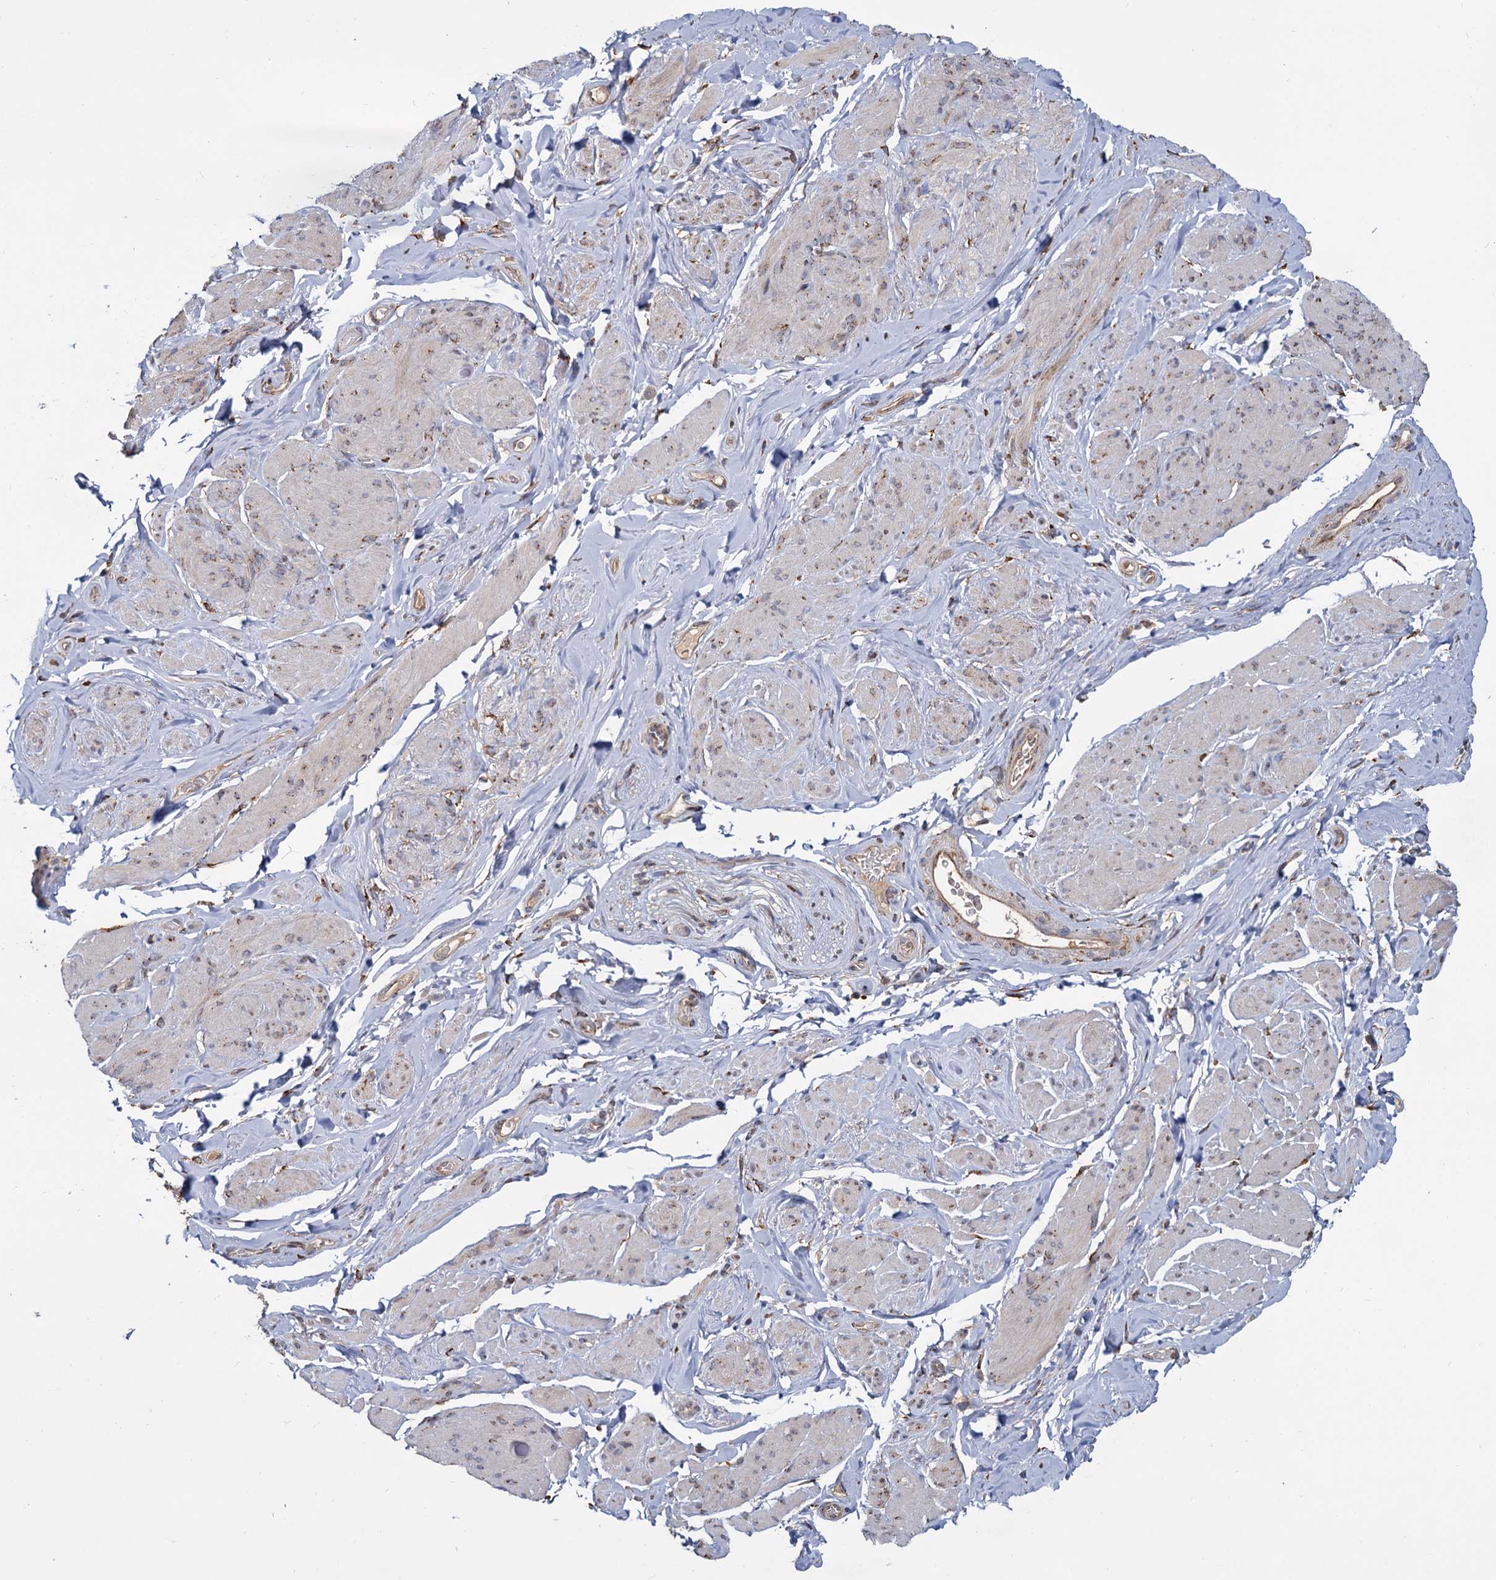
{"staining": {"intensity": "moderate", "quantity": "25%-75%", "location": "cytoplasmic/membranous"}, "tissue": "smooth muscle", "cell_type": "Smooth muscle cells", "image_type": "normal", "snomed": [{"axis": "morphology", "description": "Normal tissue, NOS"}, {"axis": "topography", "description": "Smooth muscle"}, {"axis": "topography", "description": "Peripheral nerve tissue"}], "caption": "An image of human smooth muscle stained for a protein demonstrates moderate cytoplasmic/membranous brown staining in smooth muscle cells.", "gene": "LRRC51", "patient": {"sex": "male", "age": 69}}